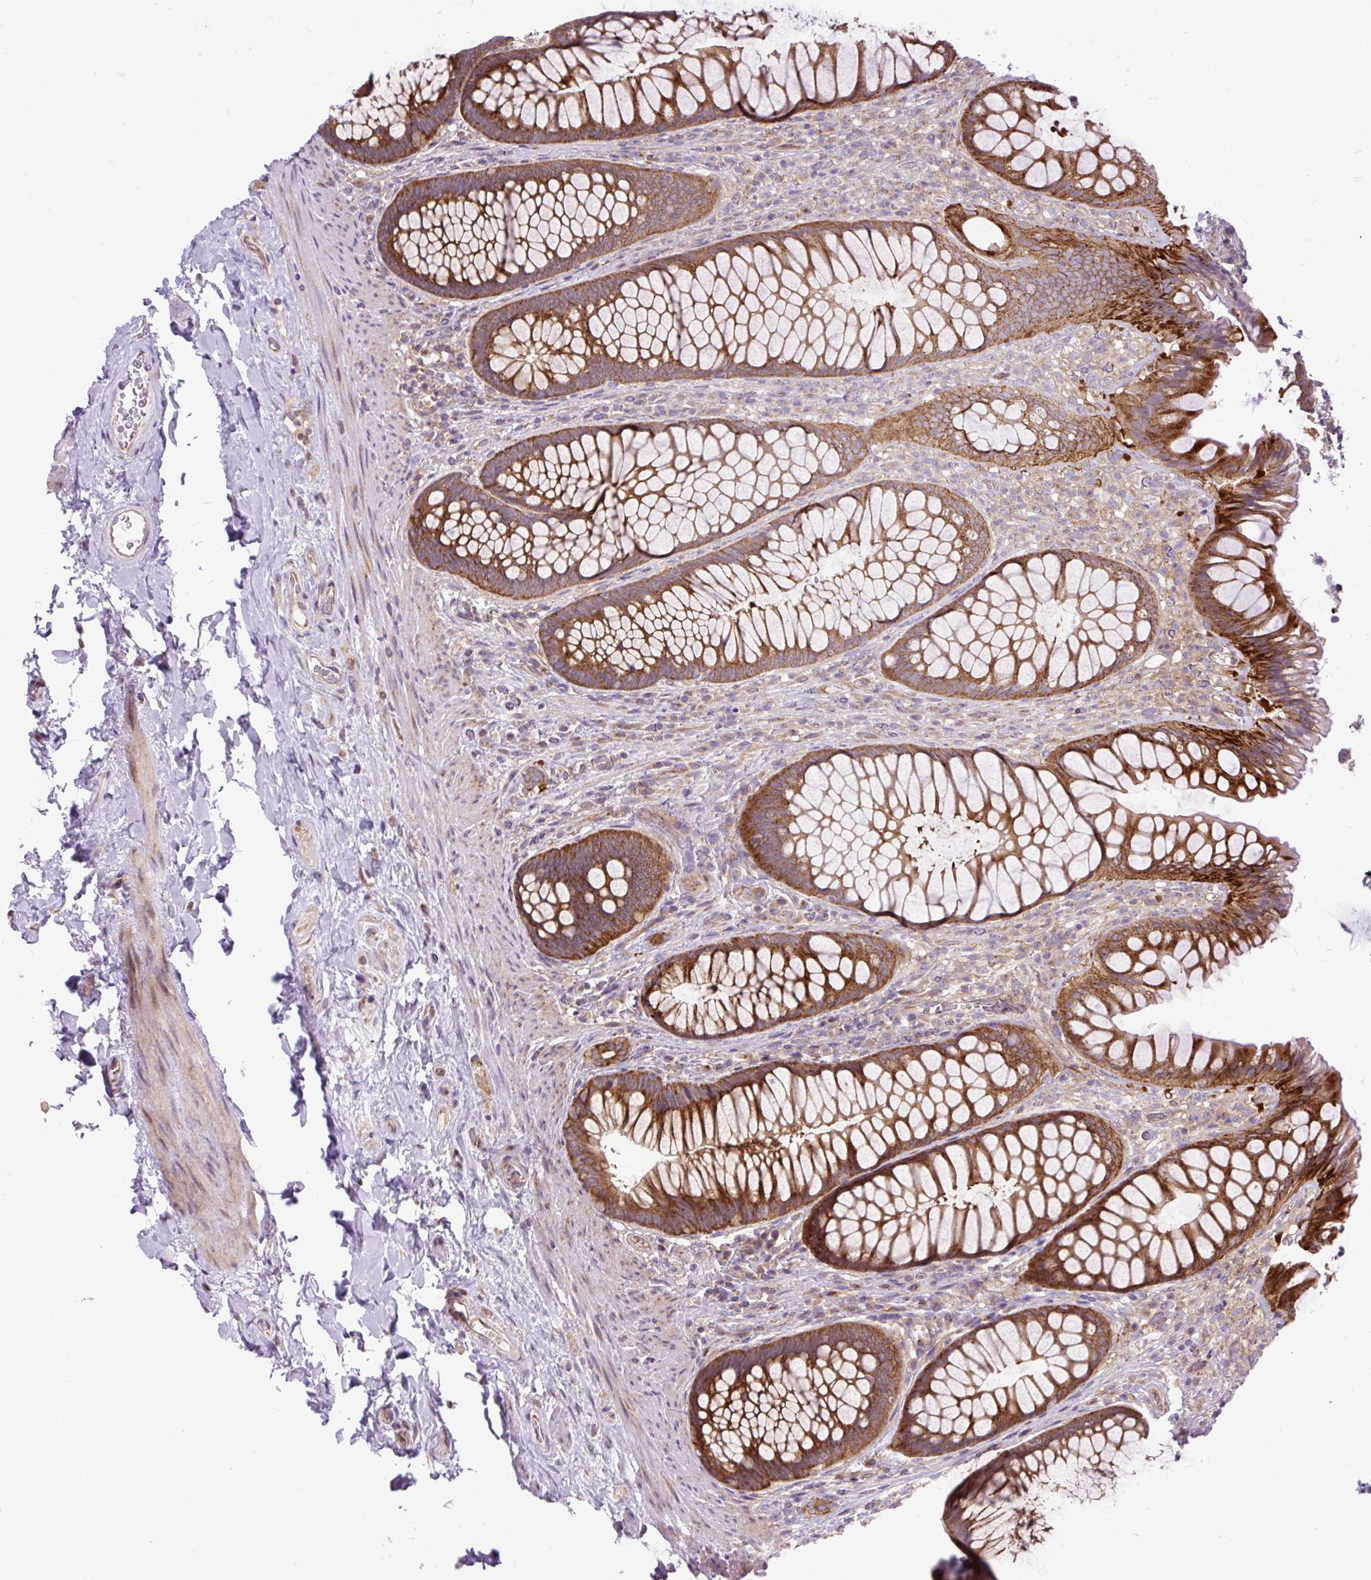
{"staining": {"intensity": "strong", "quantity": ">75%", "location": "cytoplasmic/membranous"}, "tissue": "rectum", "cell_type": "Glandular cells", "image_type": "normal", "snomed": [{"axis": "morphology", "description": "Normal tissue, NOS"}, {"axis": "topography", "description": "Rectum"}], "caption": "Rectum stained for a protein displays strong cytoplasmic/membranous positivity in glandular cells.", "gene": "TRIM17", "patient": {"sex": "male", "age": 53}}